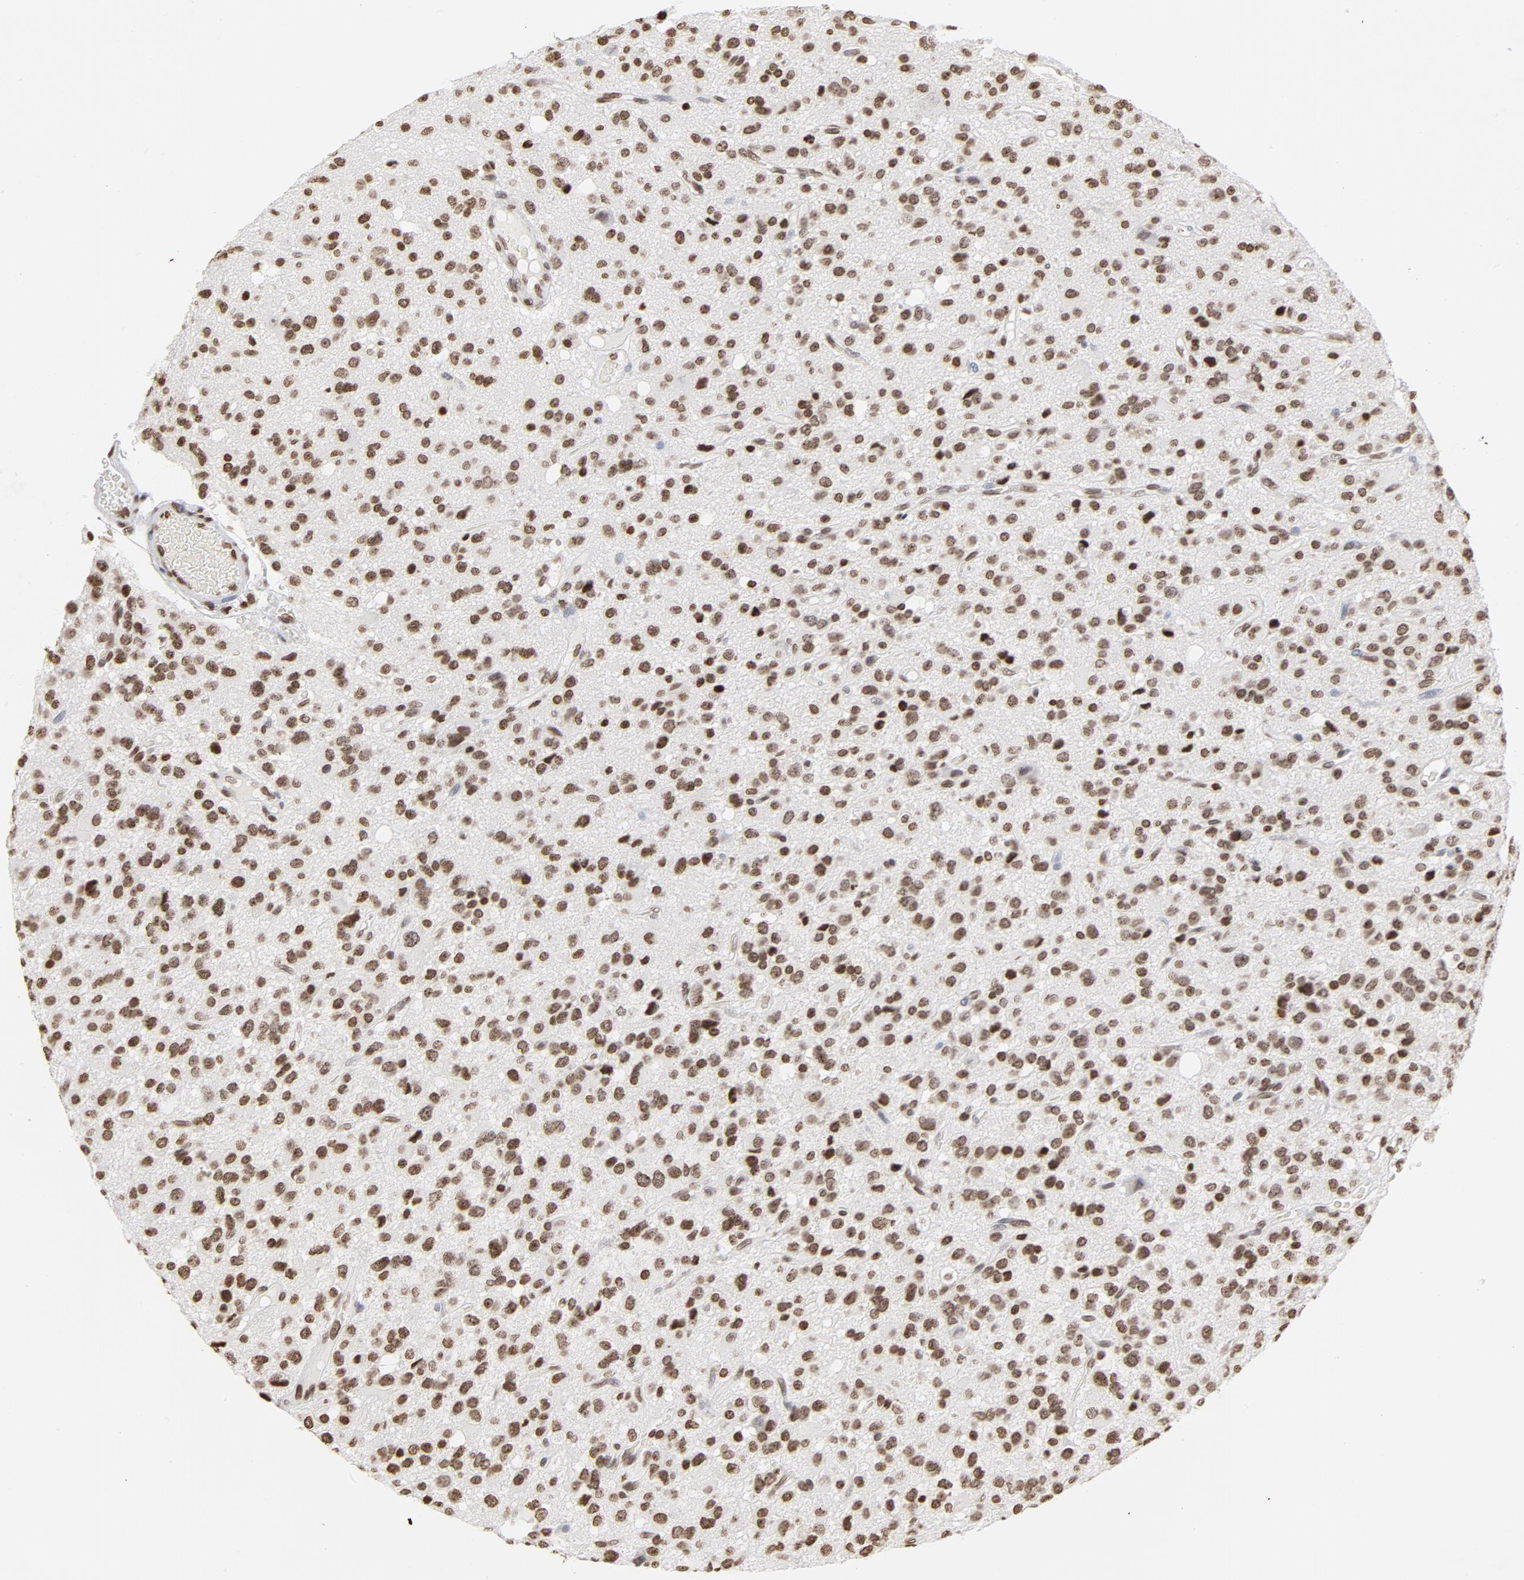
{"staining": {"intensity": "moderate", "quantity": ">75%", "location": "nuclear"}, "tissue": "glioma", "cell_type": "Tumor cells", "image_type": "cancer", "snomed": [{"axis": "morphology", "description": "Glioma, malignant, High grade"}, {"axis": "topography", "description": "Brain"}], "caption": "DAB immunohistochemical staining of human malignant high-grade glioma reveals moderate nuclear protein staining in approximately >75% of tumor cells. The staining is performed using DAB brown chromogen to label protein expression. The nuclei are counter-stained blue using hematoxylin.", "gene": "H2AC12", "patient": {"sex": "male", "age": 47}}